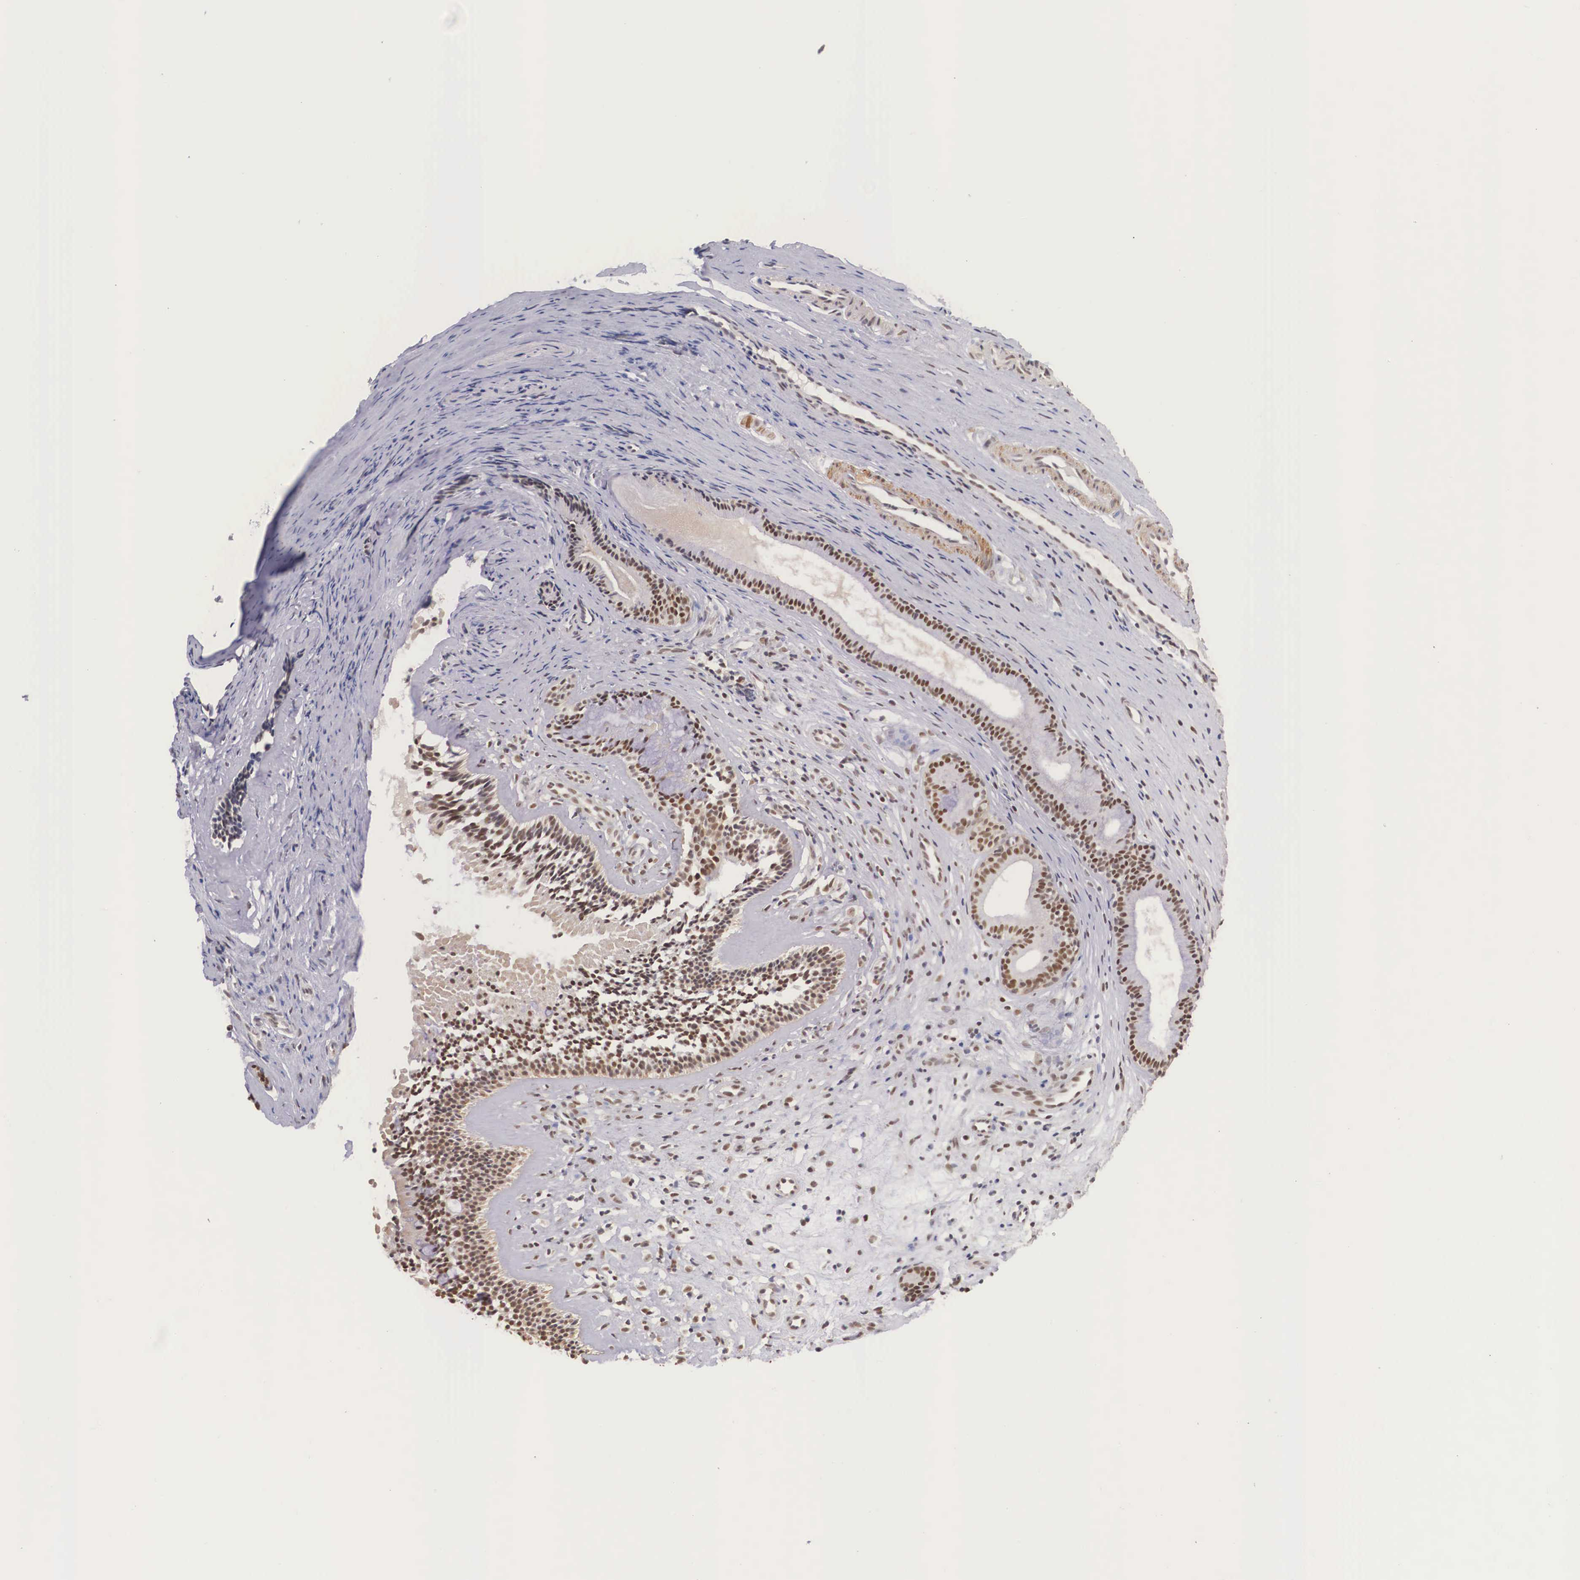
{"staining": {"intensity": "moderate", "quantity": ">75%", "location": "nuclear"}, "tissue": "nasopharynx", "cell_type": "Respiratory epithelial cells", "image_type": "normal", "snomed": [{"axis": "morphology", "description": "Normal tissue, NOS"}, {"axis": "topography", "description": "Nasopharynx"}], "caption": "DAB immunohistochemical staining of normal human nasopharynx shows moderate nuclear protein positivity in approximately >75% of respiratory epithelial cells. (Stains: DAB (3,3'-diaminobenzidine) in brown, nuclei in blue, Microscopy: brightfield microscopy at high magnification).", "gene": "ZNF275", "patient": {"sex": "female", "age": 78}}